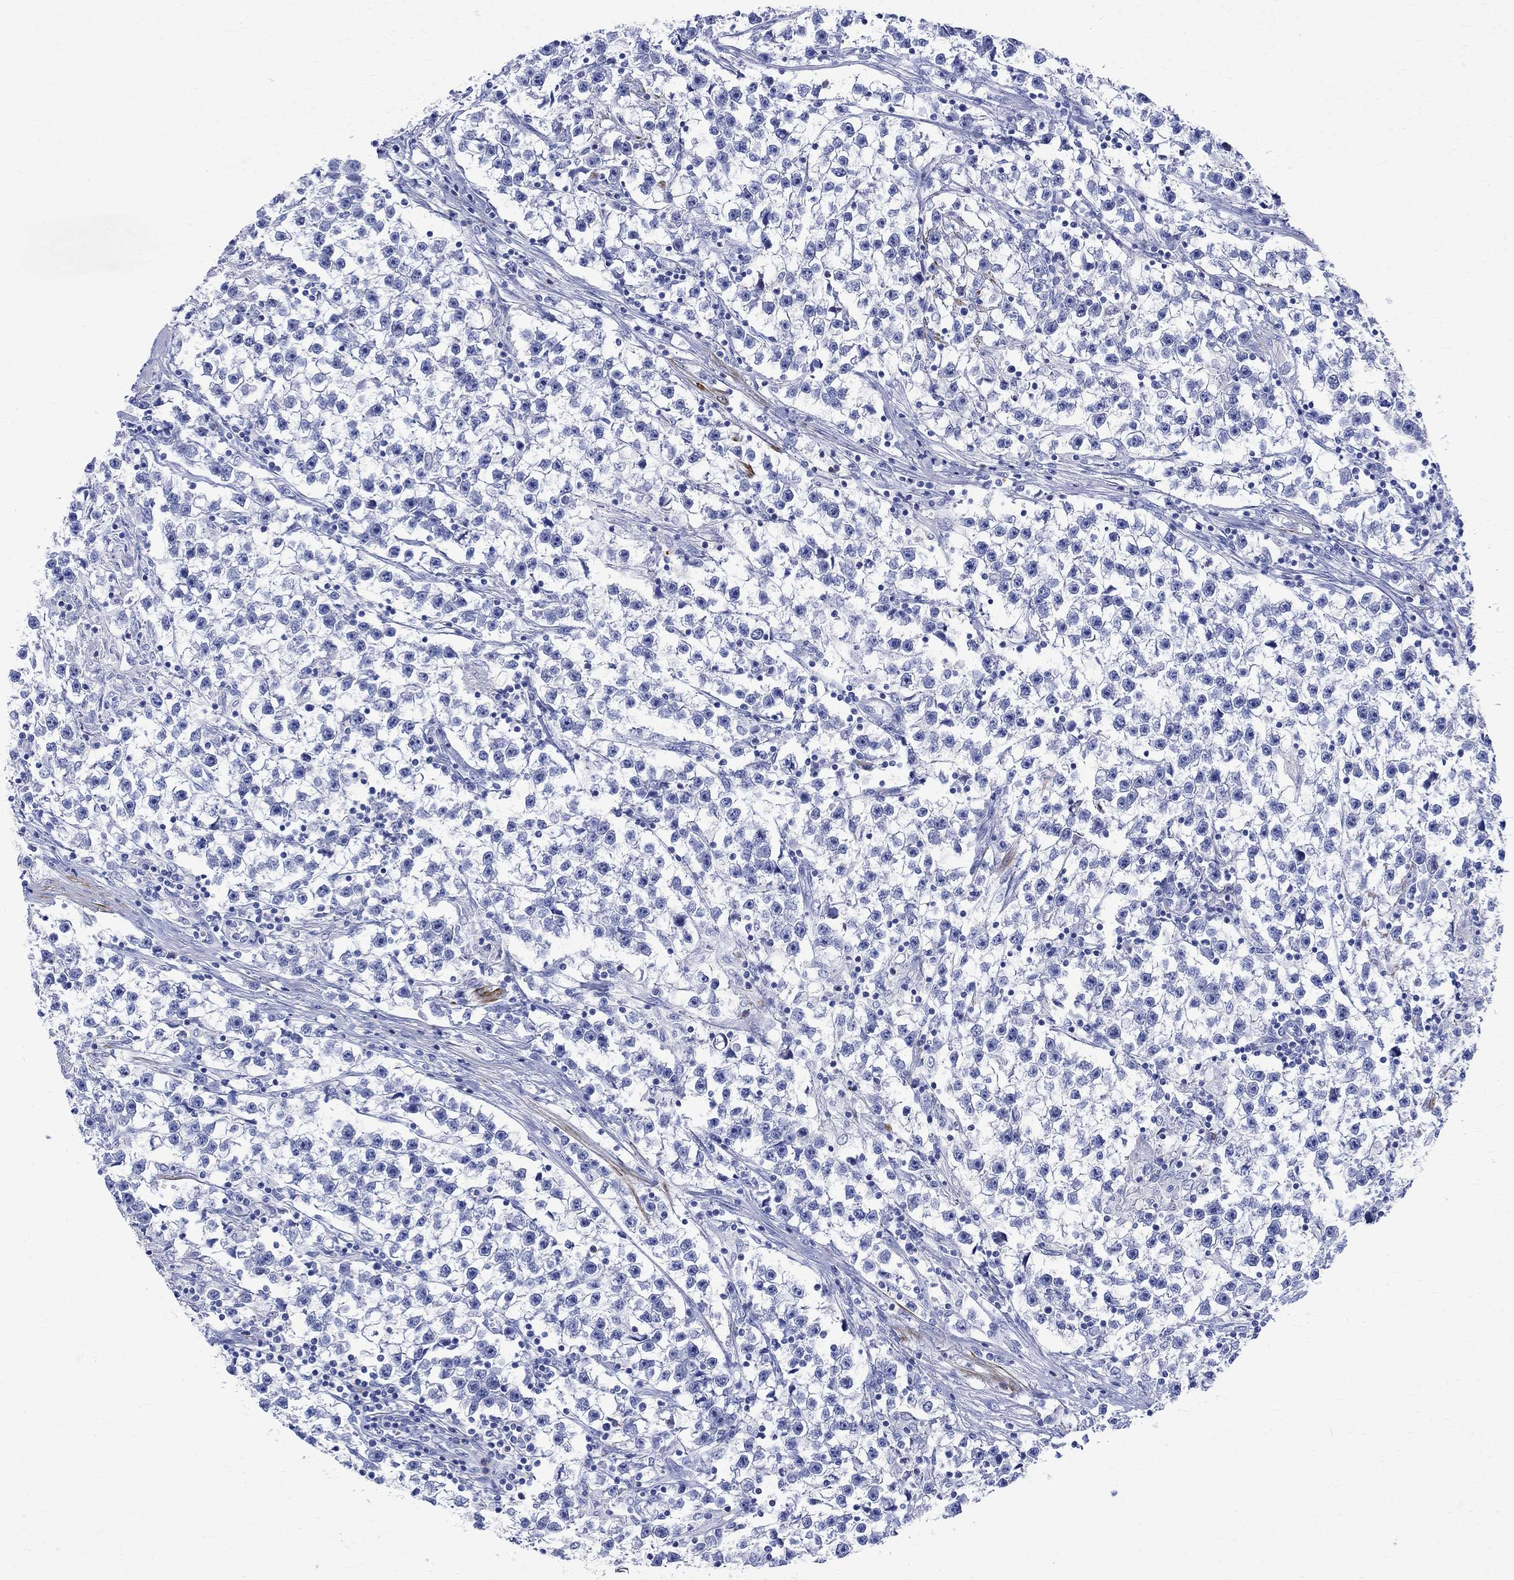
{"staining": {"intensity": "negative", "quantity": "none", "location": "none"}, "tissue": "testis cancer", "cell_type": "Tumor cells", "image_type": "cancer", "snomed": [{"axis": "morphology", "description": "Seminoma, NOS"}, {"axis": "topography", "description": "Testis"}], "caption": "Human testis seminoma stained for a protein using IHC exhibits no expression in tumor cells.", "gene": "PARVB", "patient": {"sex": "male", "age": 59}}